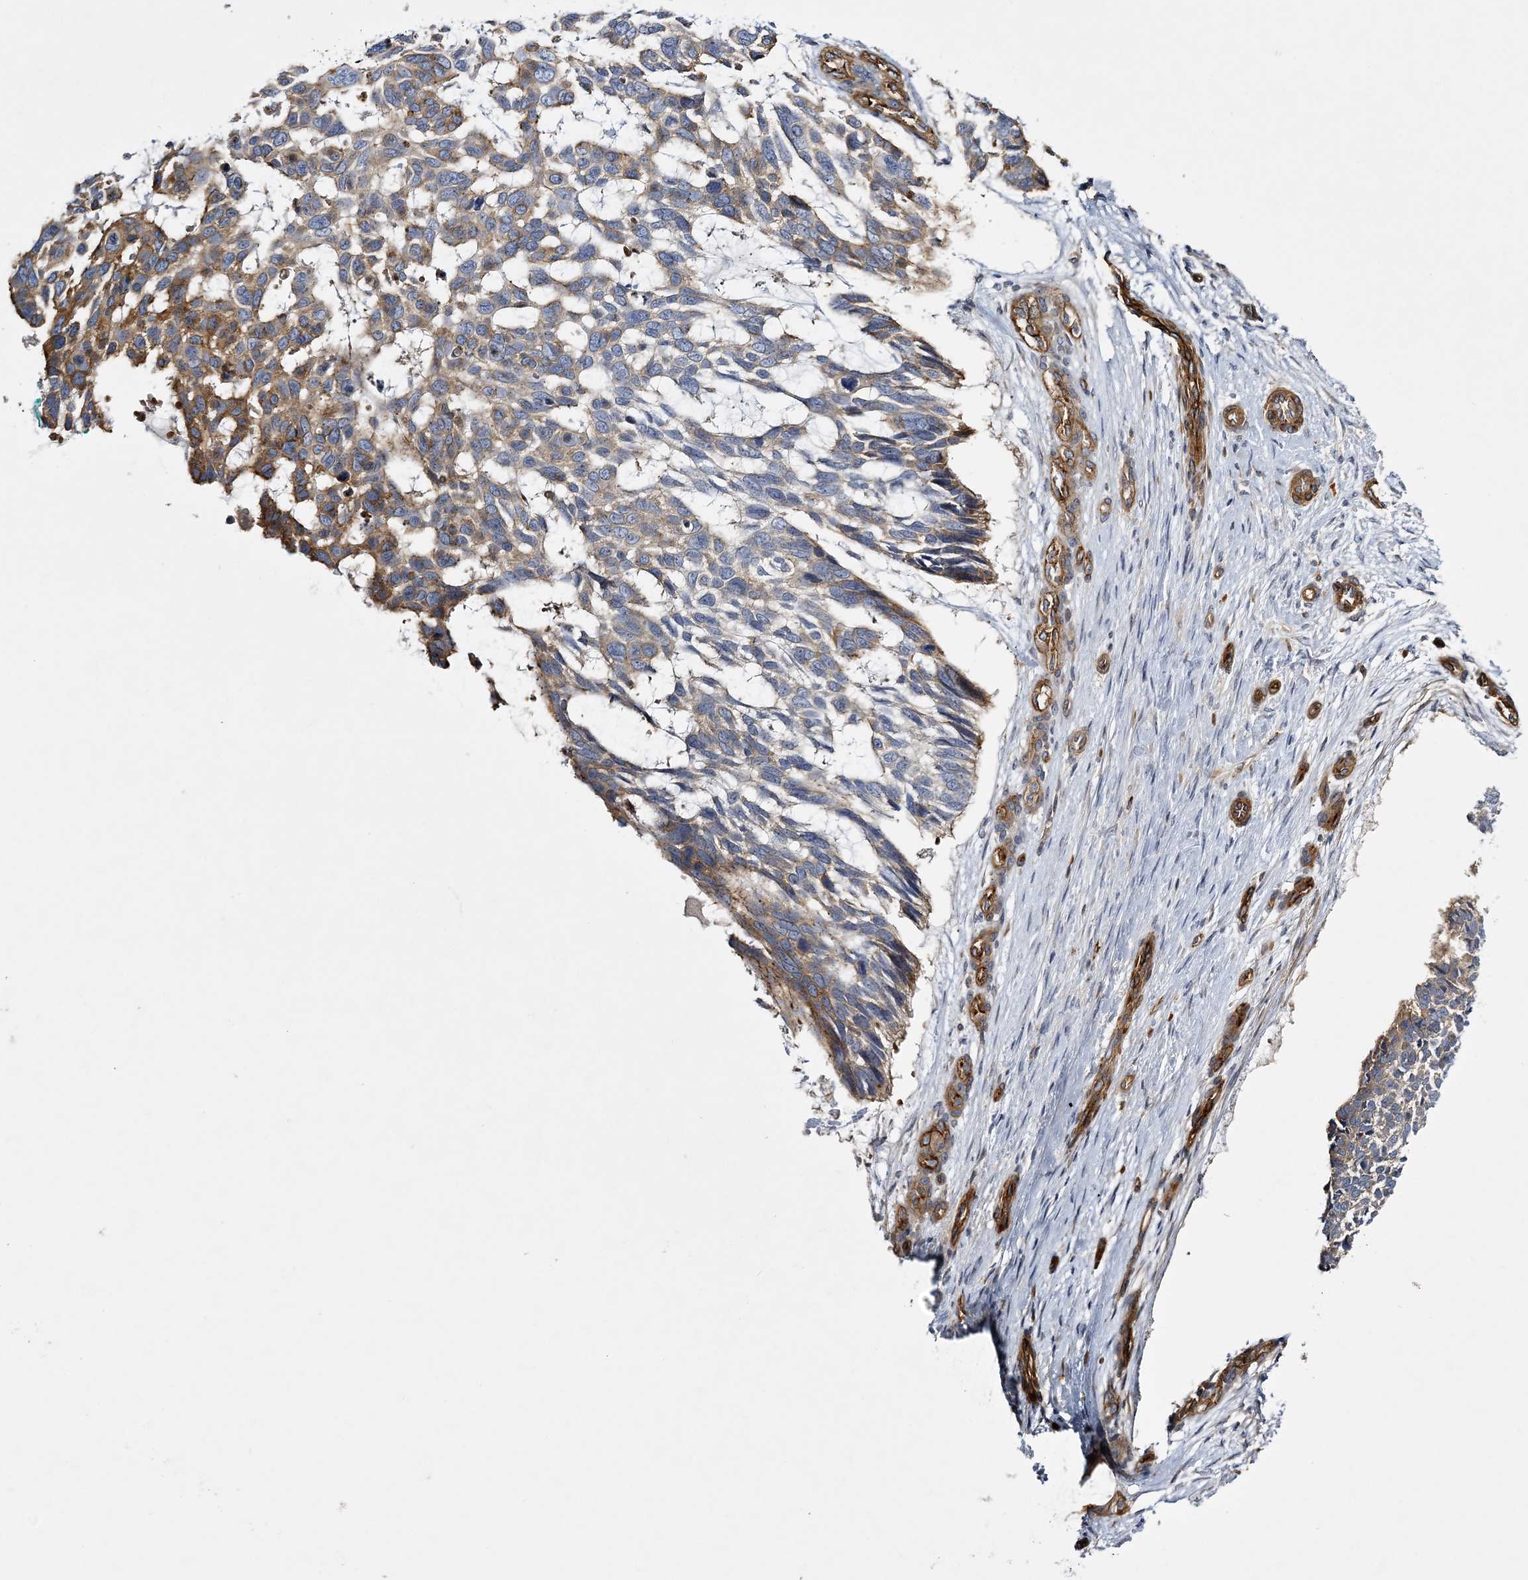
{"staining": {"intensity": "moderate", "quantity": "<25%", "location": "cytoplasmic/membranous"}, "tissue": "skin cancer", "cell_type": "Tumor cells", "image_type": "cancer", "snomed": [{"axis": "morphology", "description": "Basal cell carcinoma"}, {"axis": "topography", "description": "Skin"}], "caption": "IHC histopathology image of human basal cell carcinoma (skin) stained for a protein (brown), which demonstrates low levels of moderate cytoplasmic/membranous expression in about <25% of tumor cells.", "gene": "CALN1", "patient": {"sex": "male", "age": 88}}